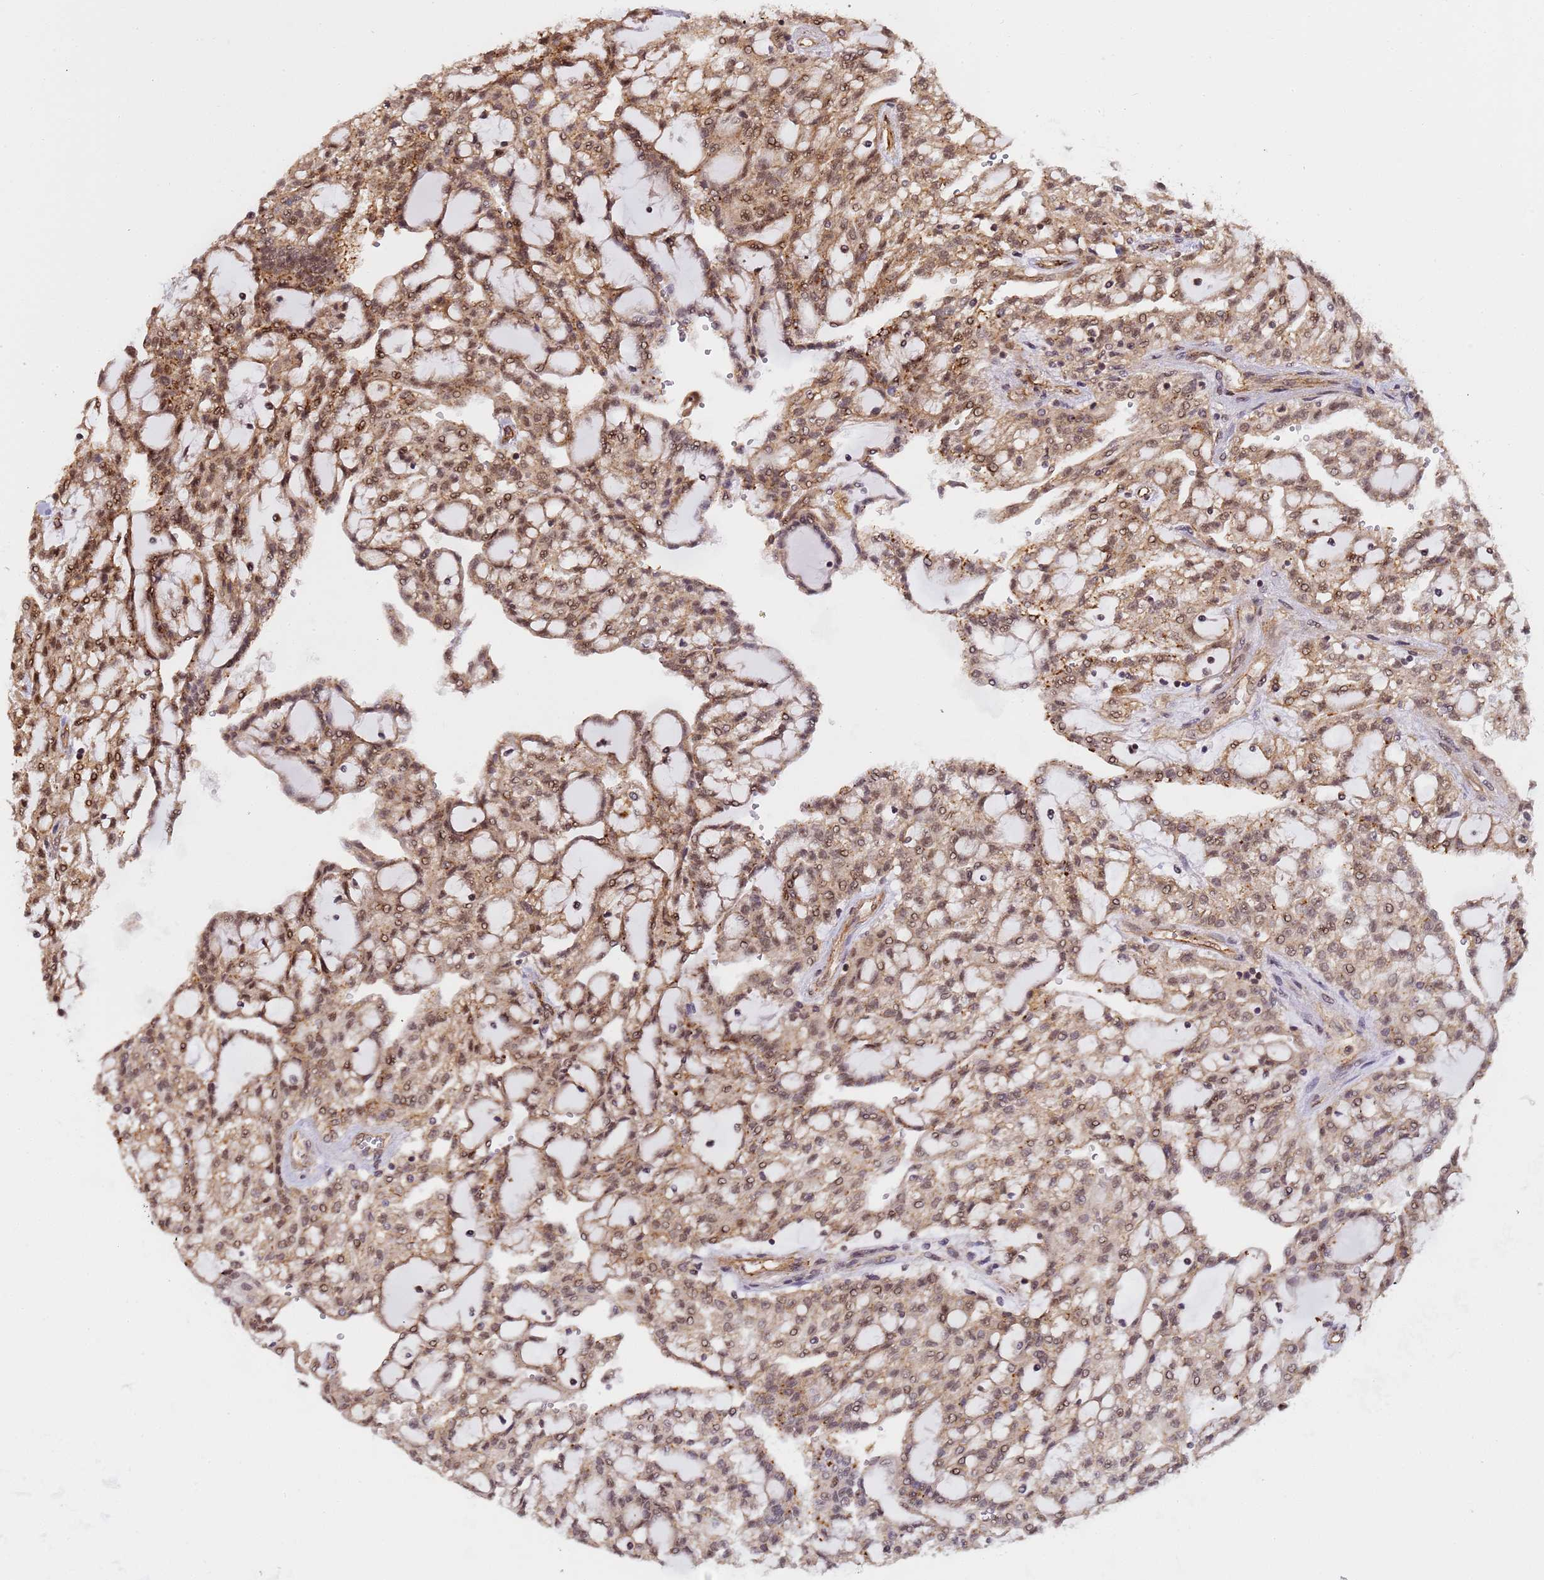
{"staining": {"intensity": "moderate", "quantity": ">75%", "location": "cytoplasmic/membranous,nuclear"}, "tissue": "renal cancer", "cell_type": "Tumor cells", "image_type": "cancer", "snomed": [{"axis": "morphology", "description": "Adenocarcinoma, NOS"}, {"axis": "topography", "description": "Kidney"}], "caption": "Immunohistochemistry (IHC) (DAB) staining of human adenocarcinoma (renal) reveals moderate cytoplasmic/membranous and nuclear protein expression in about >75% of tumor cells.", "gene": "EMC2", "patient": {"sex": "male", "age": 63}}